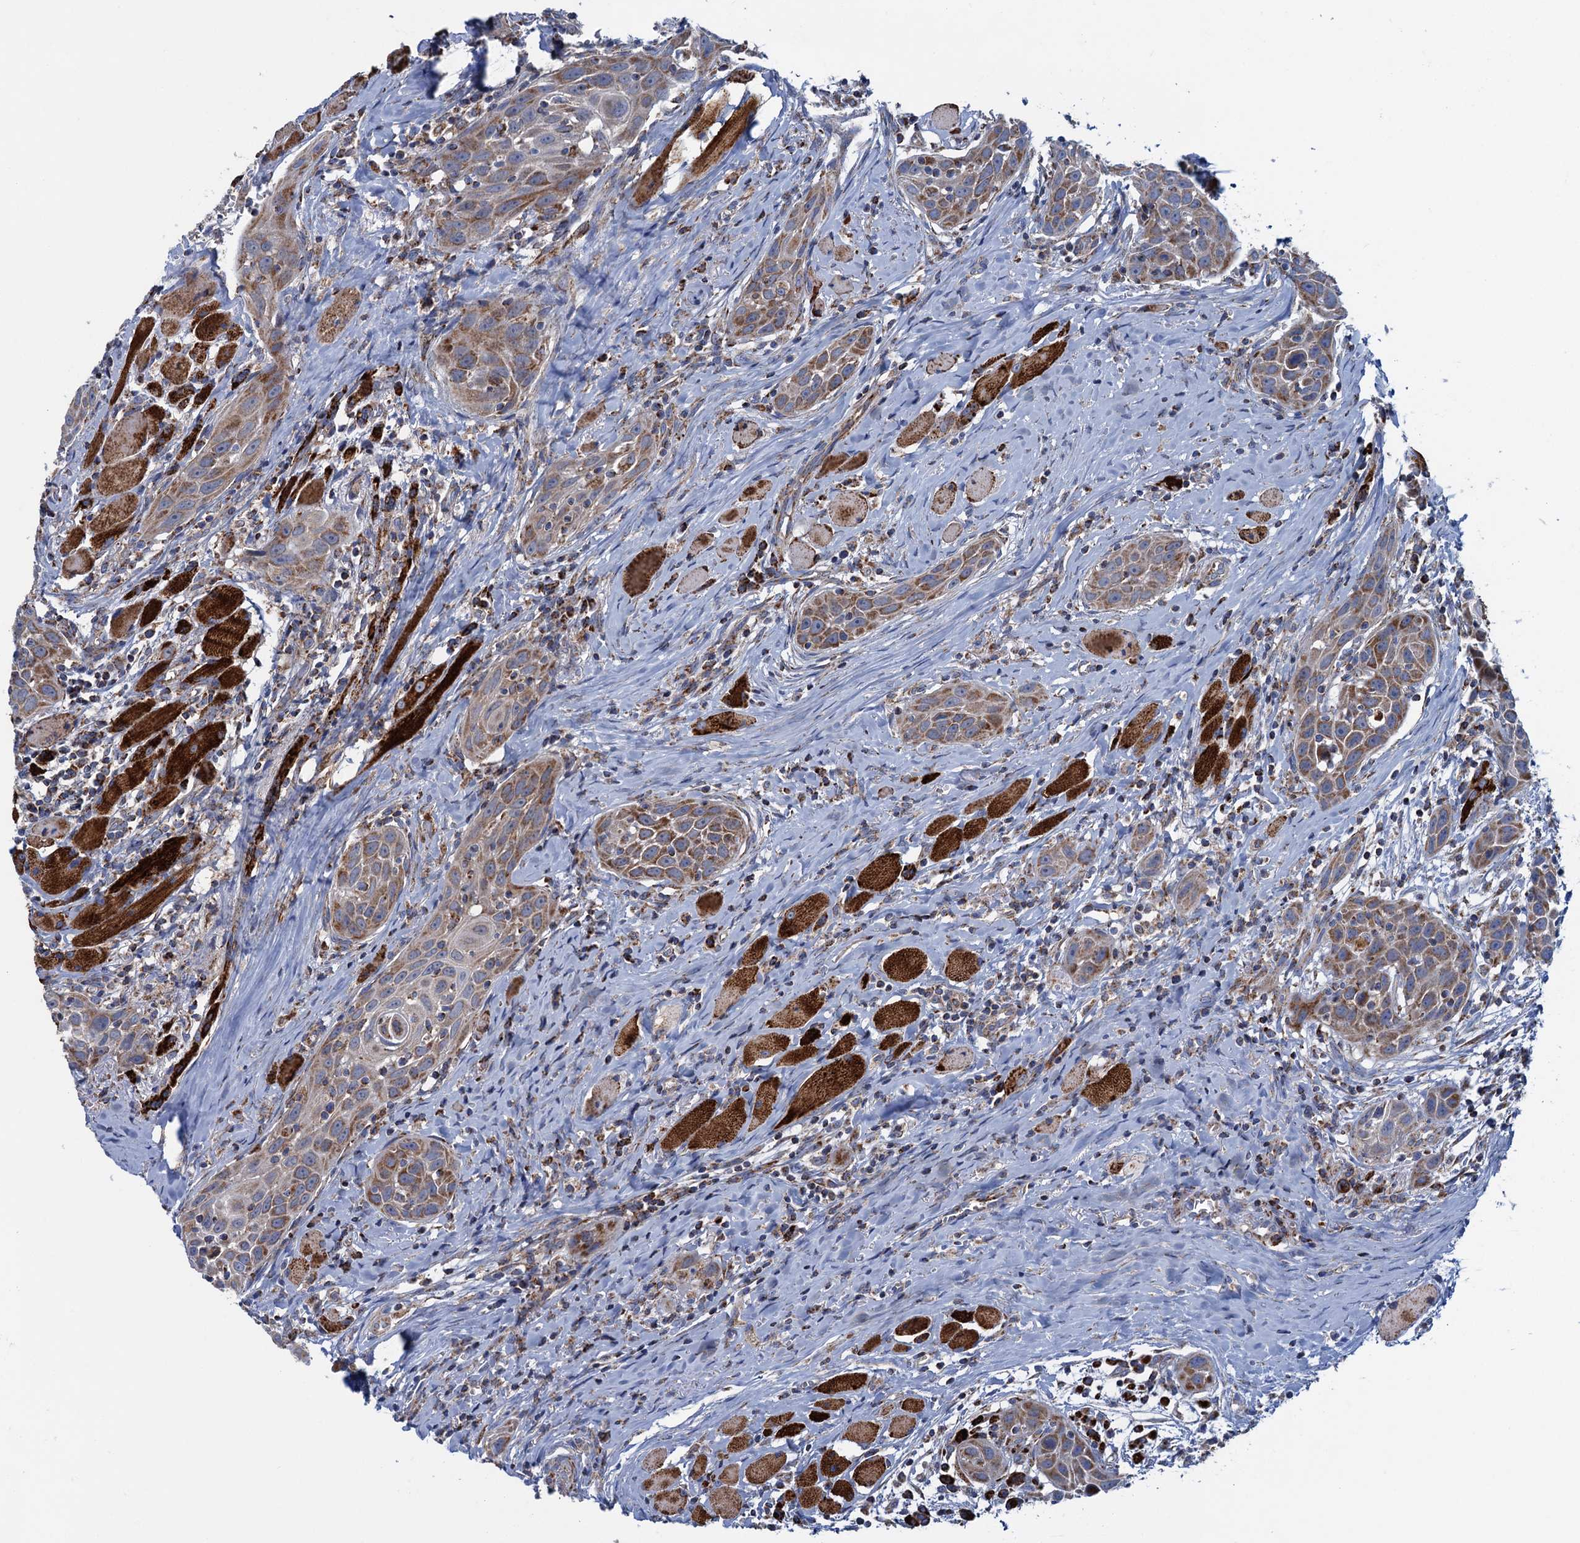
{"staining": {"intensity": "moderate", "quantity": ">75%", "location": "cytoplasmic/membranous"}, "tissue": "head and neck cancer", "cell_type": "Tumor cells", "image_type": "cancer", "snomed": [{"axis": "morphology", "description": "Squamous cell carcinoma, NOS"}, {"axis": "topography", "description": "Oral tissue"}, {"axis": "topography", "description": "Head-Neck"}], "caption": "Protein expression analysis of human head and neck cancer reveals moderate cytoplasmic/membranous positivity in approximately >75% of tumor cells.", "gene": "GTPBP3", "patient": {"sex": "female", "age": 50}}